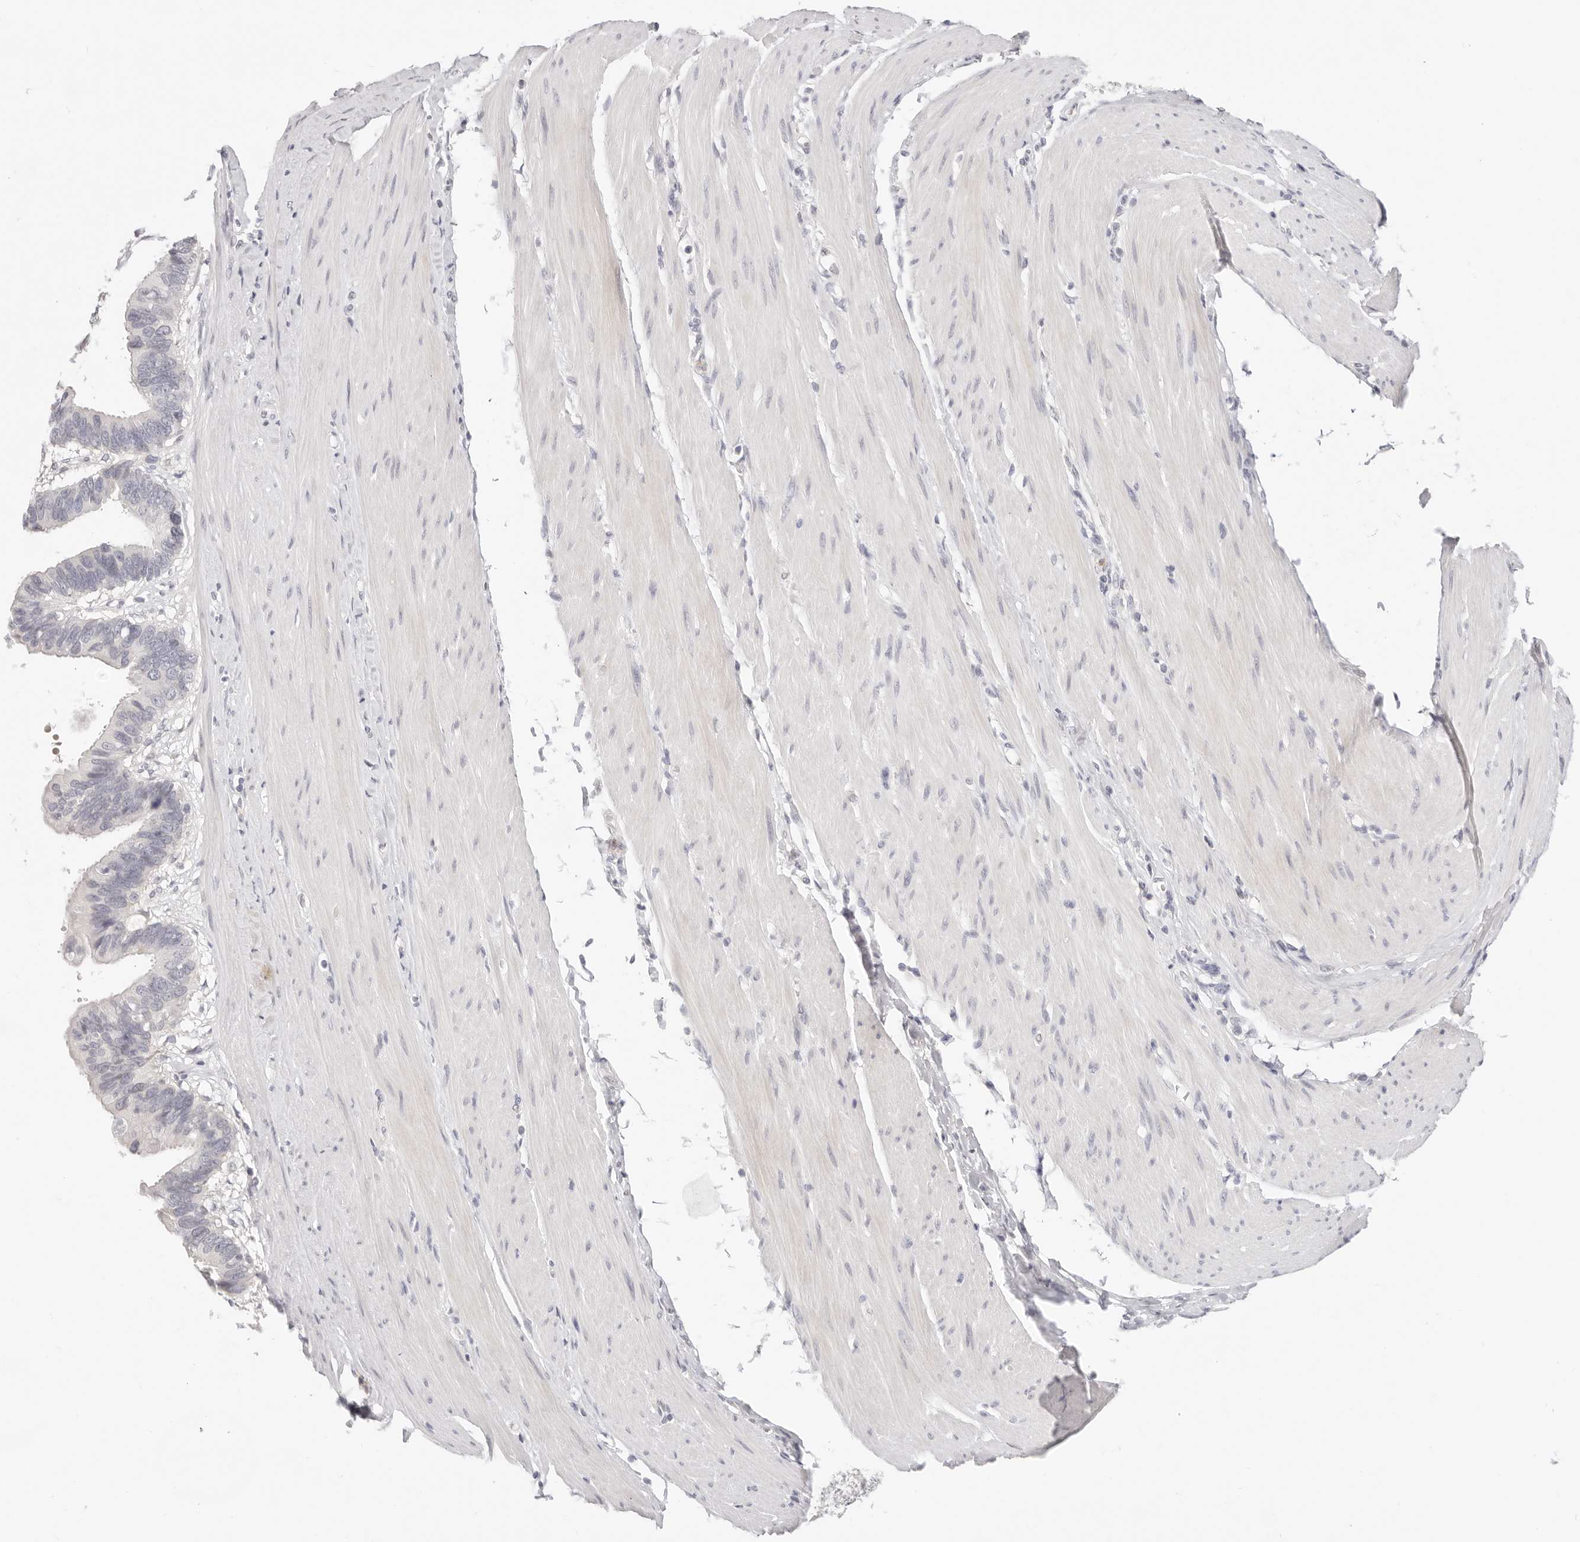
{"staining": {"intensity": "negative", "quantity": "none", "location": "none"}, "tissue": "pancreatic cancer", "cell_type": "Tumor cells", "image_type": "cancer", "snomed": [{"axis": "morphology", "description": "Adenocarcinoma, NOS"}, {"axis": "topography", "description": "Pancreas"}], "caption": "This histopathology image is of adenocarcinoma (pancreatic) stained with IHC to label a protein in brown with the nuclei are counter-stained blue. There is no staining in tumor cells.", "gene": "ASCL1", "patient": {"sex": "female", "age": 56}}